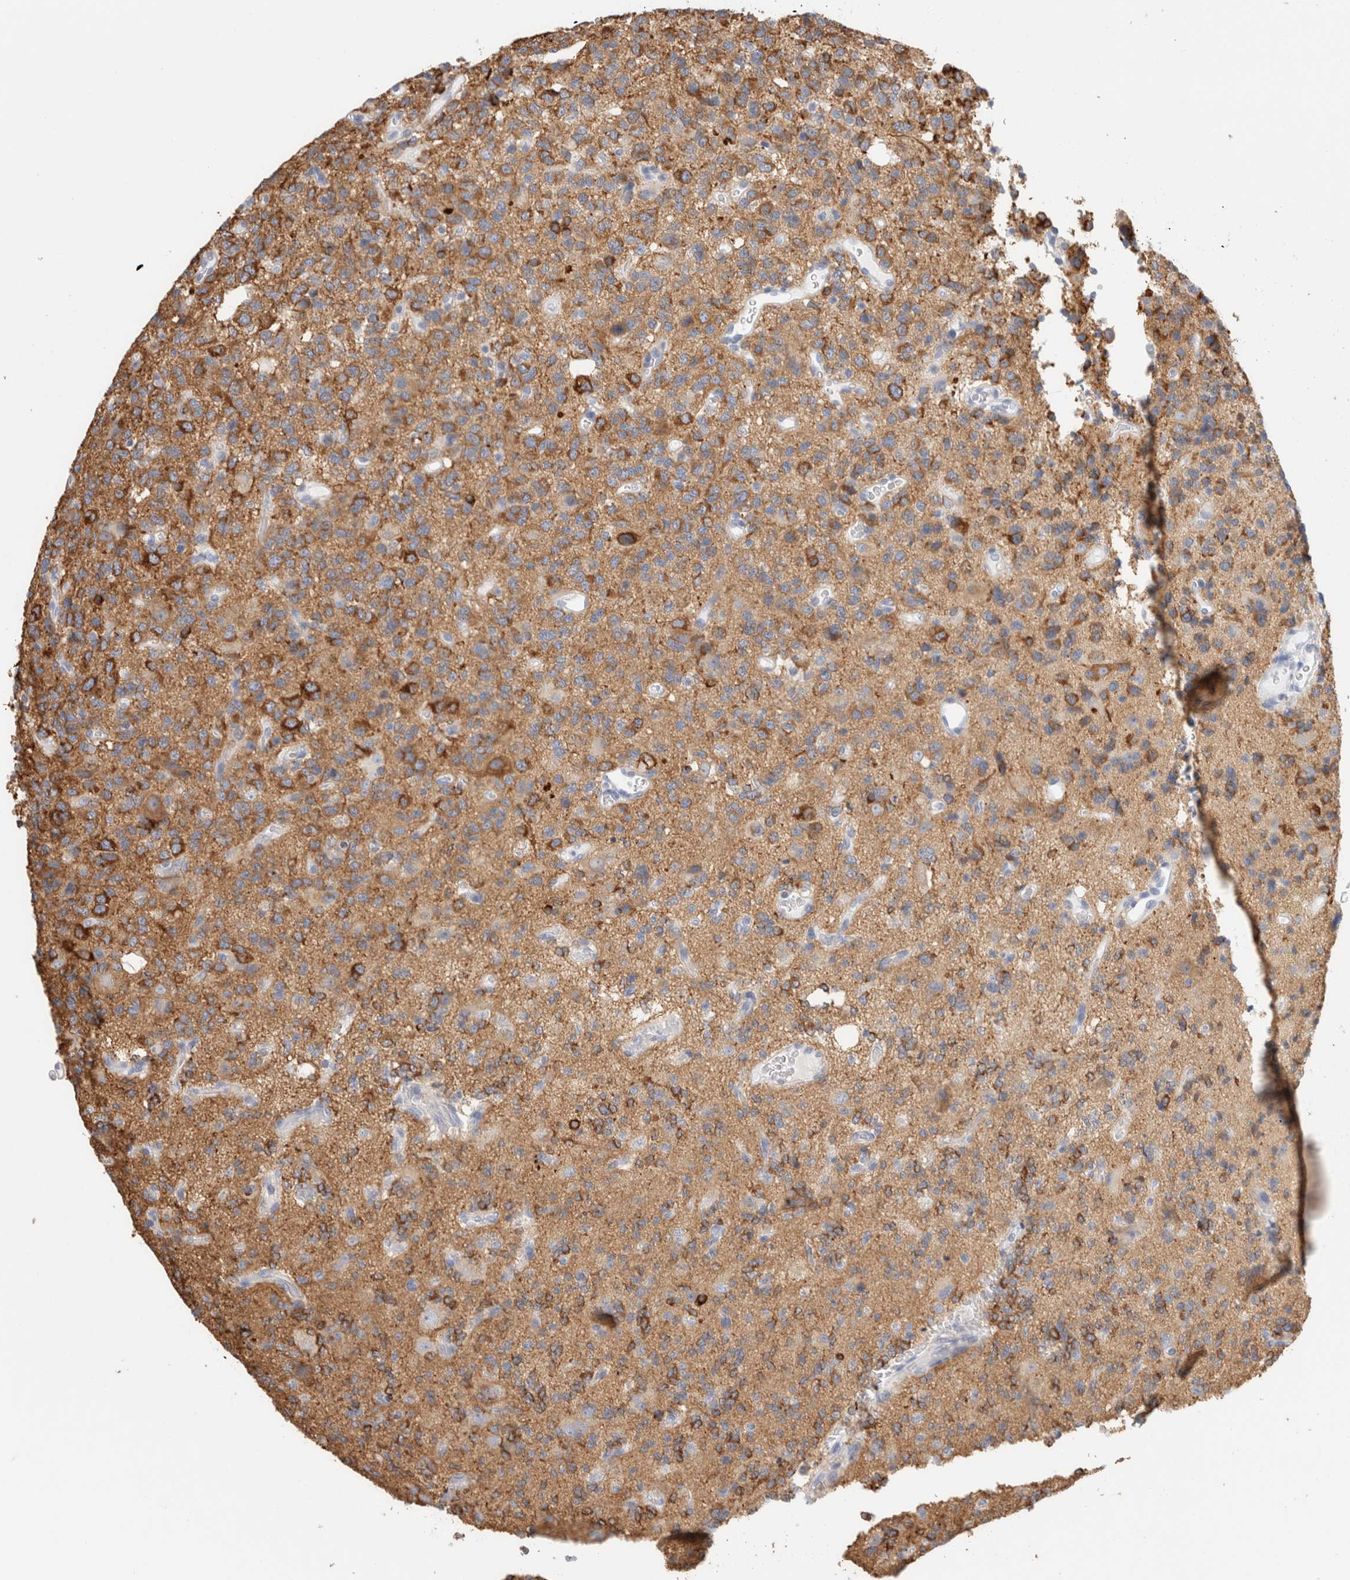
{"staining": {"intensity": "moderate", "quantity": ">75%", "location": "cytoplasmic/membranous"}, "tissue": "glioma", "cell_type": "Tumor cells", "image_type": "cancer", "snomed": [{"axis": "morphology", "description": "Glioma, malignant, High grade"}, {"axis": "topography", "description": "Brain"}], "caption": "DAB immunohistochemical staining of malignant high-grade glioma exhibits moderate cytoplasmic/membranous protein expression in about >75% of tumor cells.", "gene": "RTN4", "patient": {"sex": "female", "age": 62}}